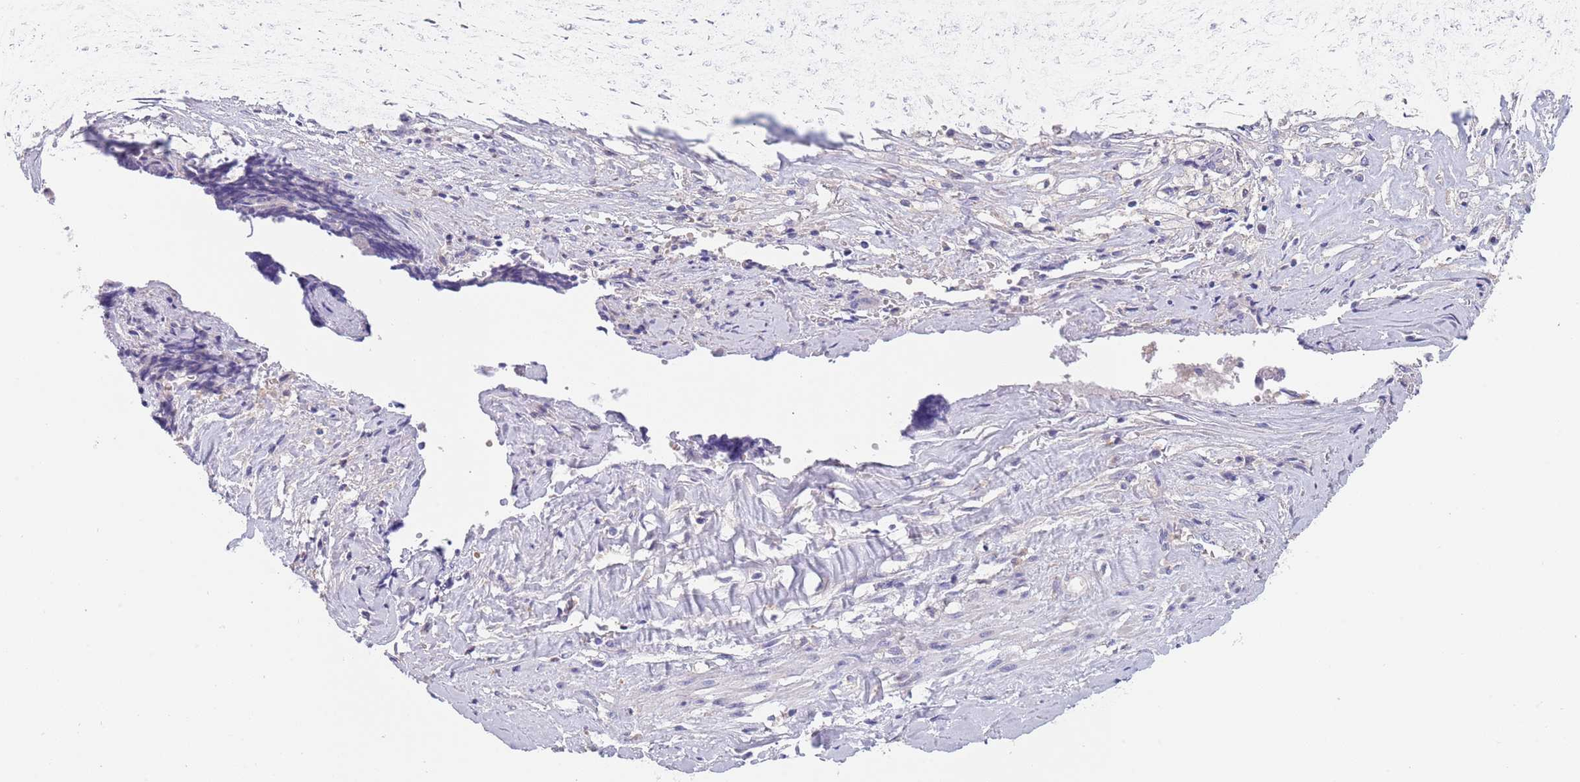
{"staining": {"intensity": "negative", "quantity": "none", "location": "none"}, "tissue": "ovarian cancer", "cell_type": "Tumor cells", "image_type": "cancer", "snomed": [{"axis": "morphology", "description": "Carcinoma, endometroid"}, {"axis": "topography", "description": "Ovary"}], "caption": "Immunohistochemical staining of human ovarian endometroid carcinoma demonstrates no significant staining in tumor cells.", "gene": "MAN1C1", "patient": {"sex": "female", "age": 42}}